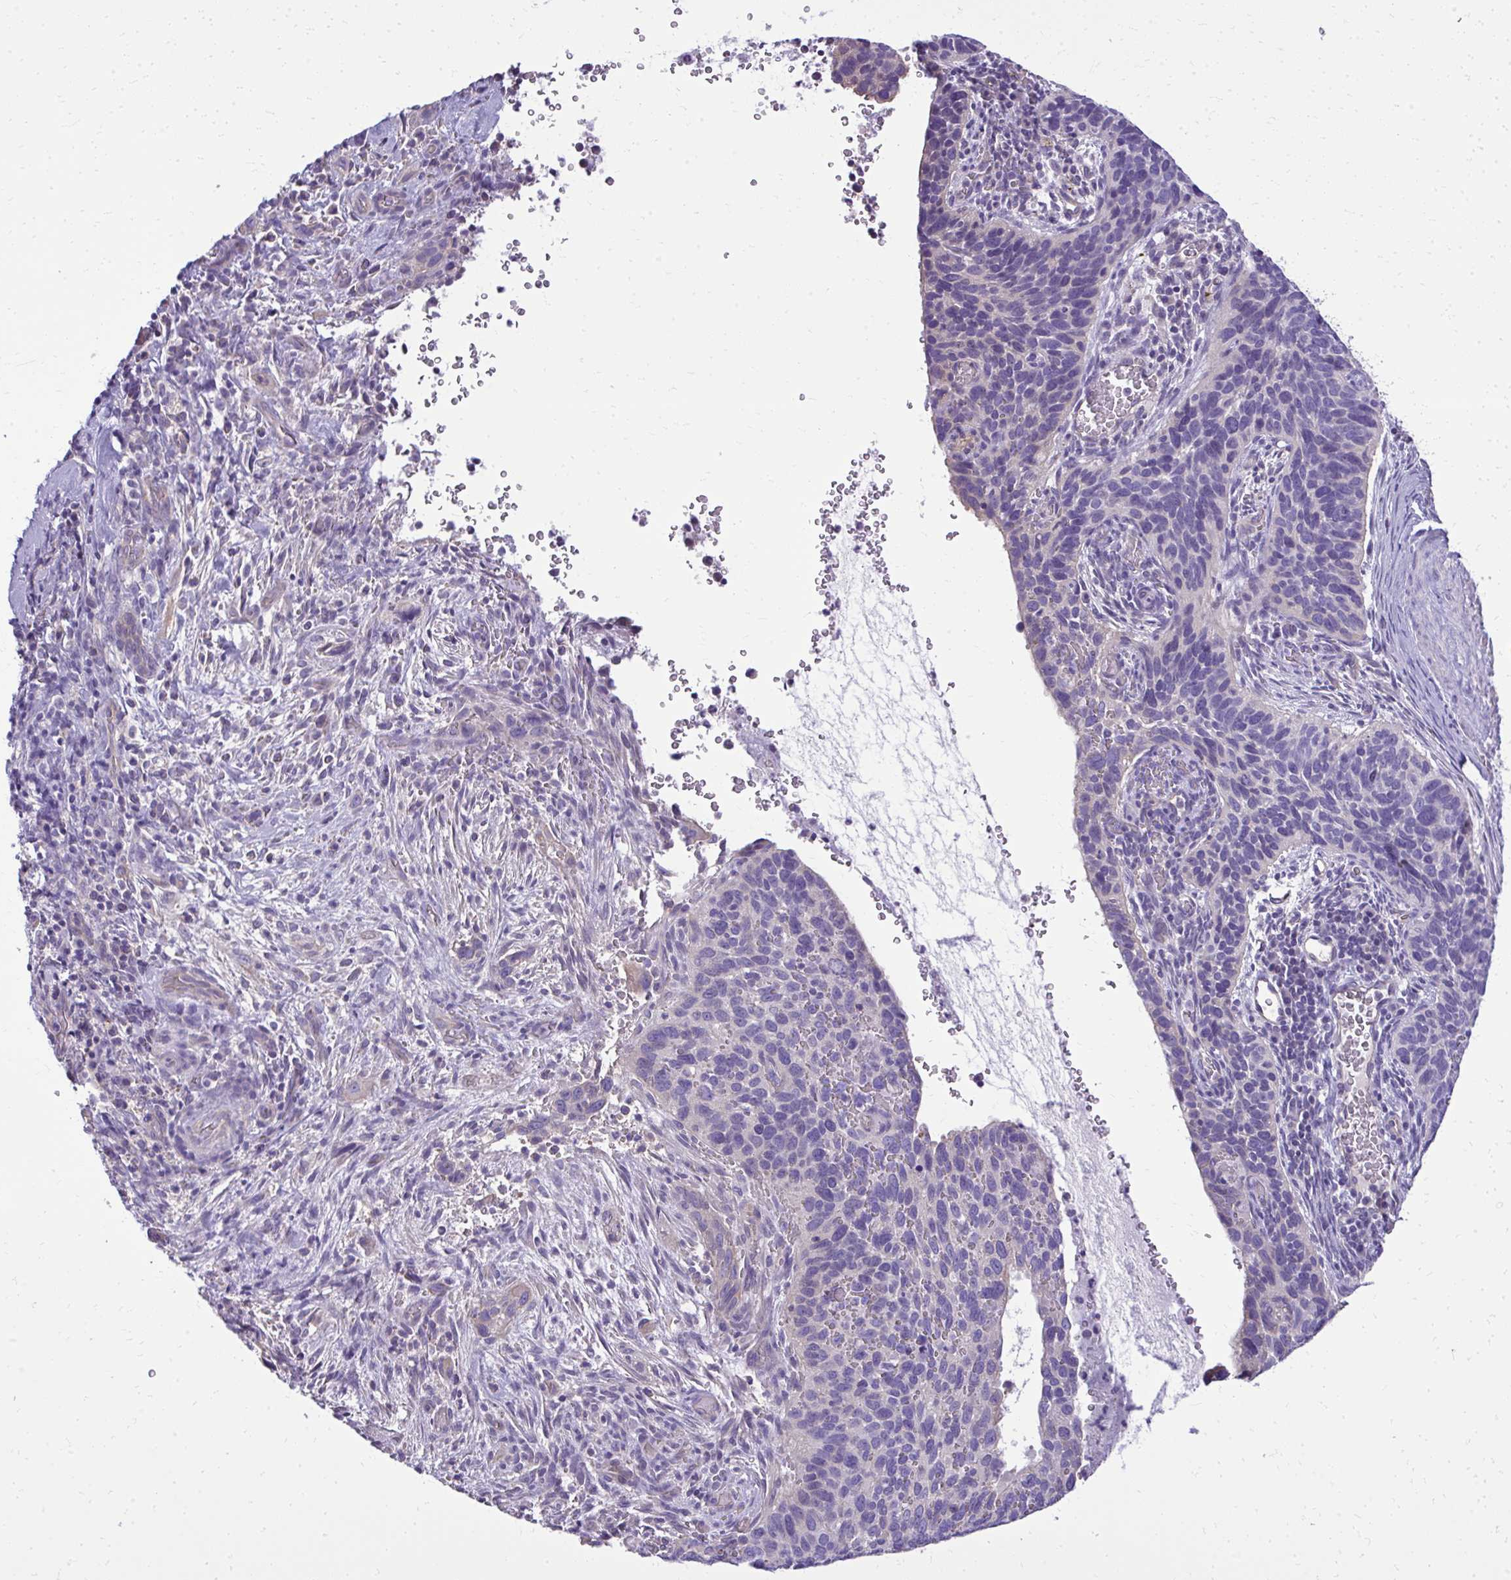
{"staining": {"intensity": "negative", "quantity": "none", "location": "none"}, "tissue": "cervical cancer", "cell_type": "Tumor cells", "image_type": "cancer", "snomed": [{"axis": "morphology", "description": "Squamous cell carcinoma, NOS"}, {"axis": "topography", "description": "Cervix"}], "caption": "IHC micrograph of cervical squamous cell carcinoma stained for a protein (brown), which displays no positivity in tumor cells.", "gene": "RUNDC3B", "patient": {"sex": "female", "age": 51}}